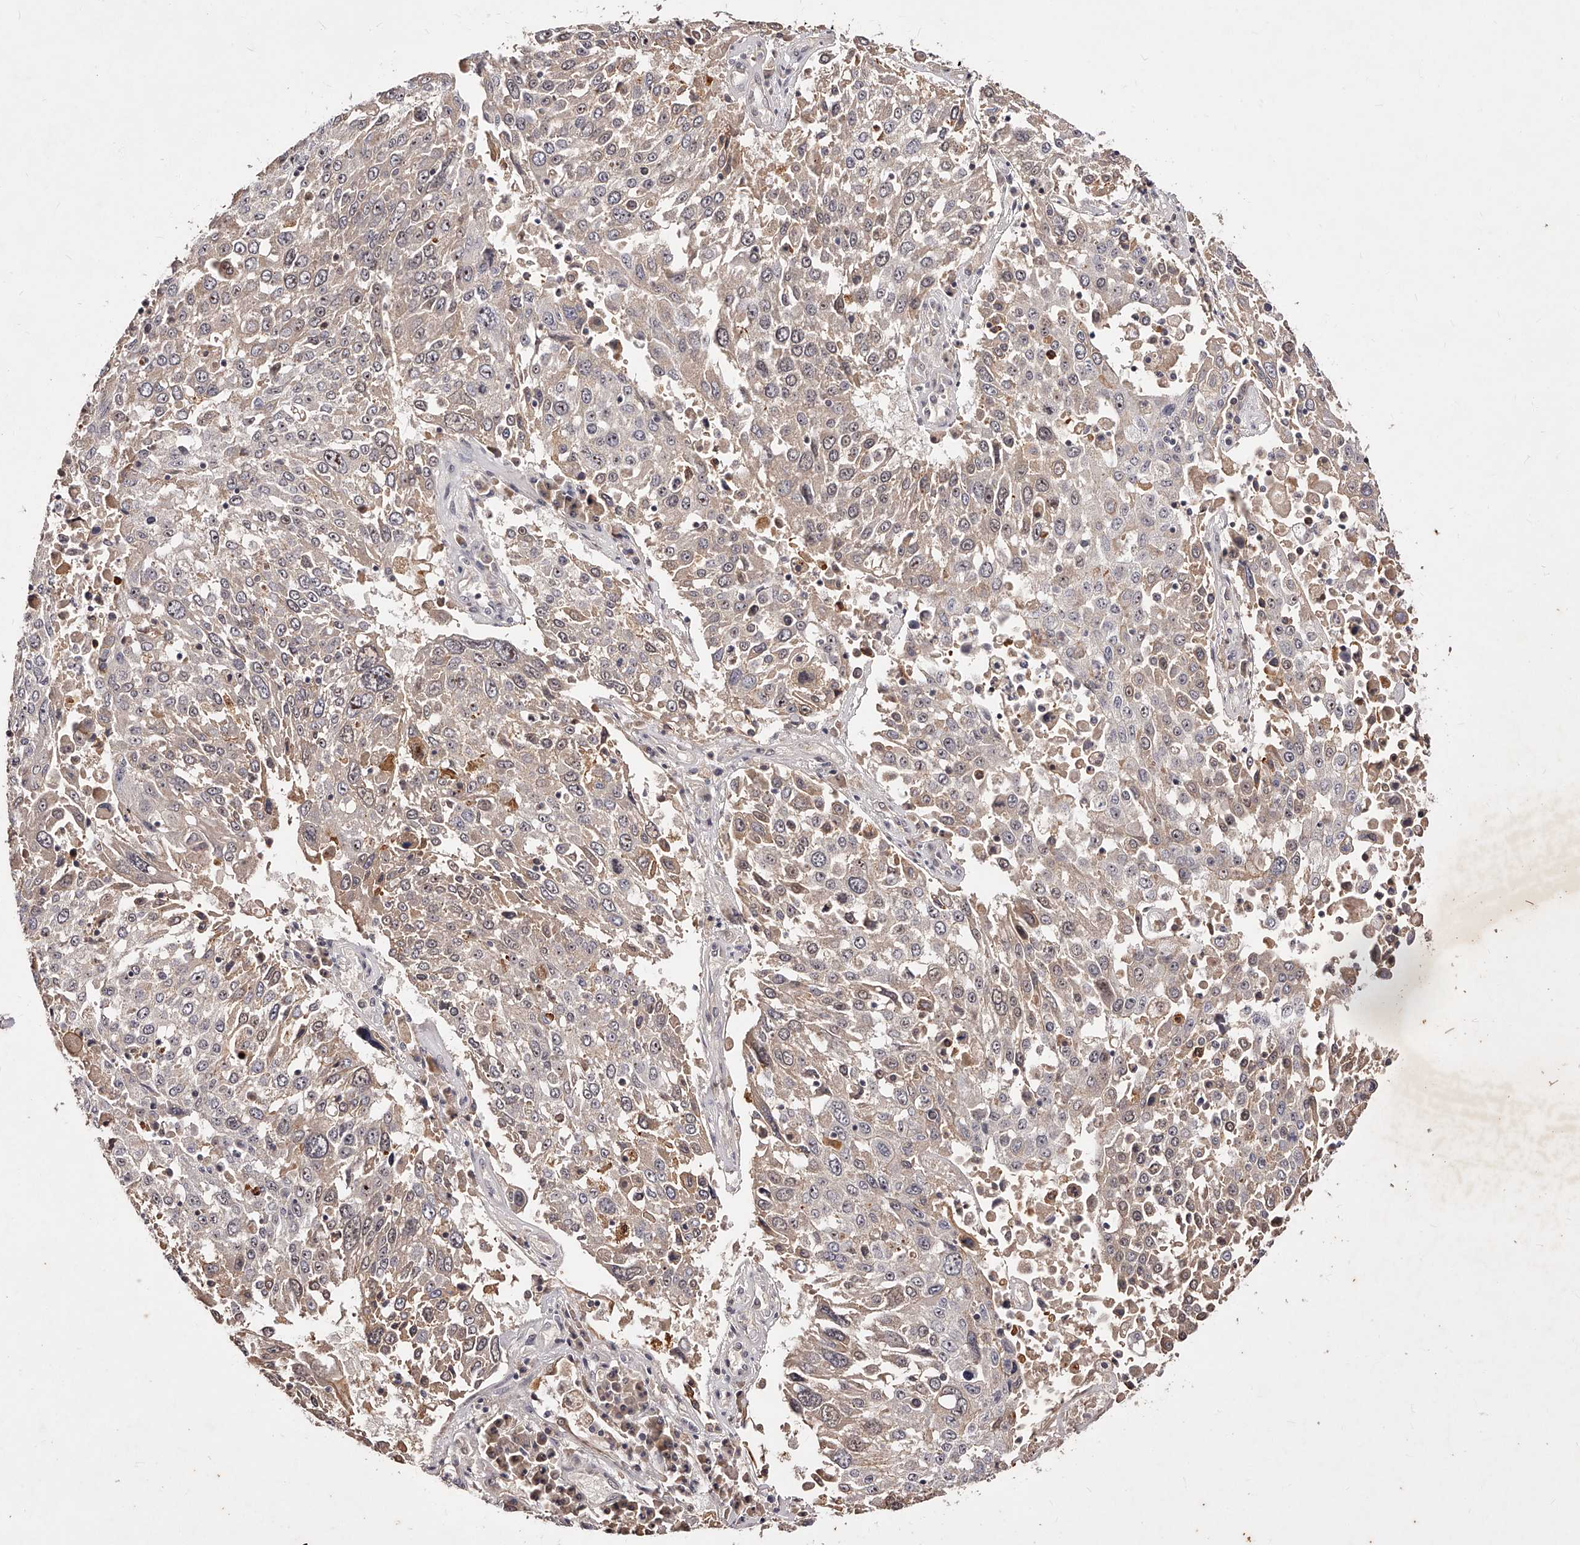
{"staining": {"intensity": "weak", "quantity": "25%-75%", "location": "cytoplasmic/membranous"}, "tissue": "lung cancer", "cell_type": "Tumor cells", "image_type": "cancer", "snomed": [{"axis": "morphology", "description": "Squamous cell carcinoma, NOS"}, {"axis": "topography", "description": "Lung"}], "caption": "Immunohistochemistry (IHC) (DAB (3,3'-diaminobenzidine)) staining of squamous cell carcinoma (lung) demonstrates weak cytoplasmic/membranous protein staining in about 25%-75% of tumor cells. The staining is performed using DAB (3,3'-diaminobenzidine) brown chromogen to label protein expression. The nuclei are counter-stained blue using hematoxylin.", "gene": "PHACTR1", "patient": {"sex": "male", "age": 65}}